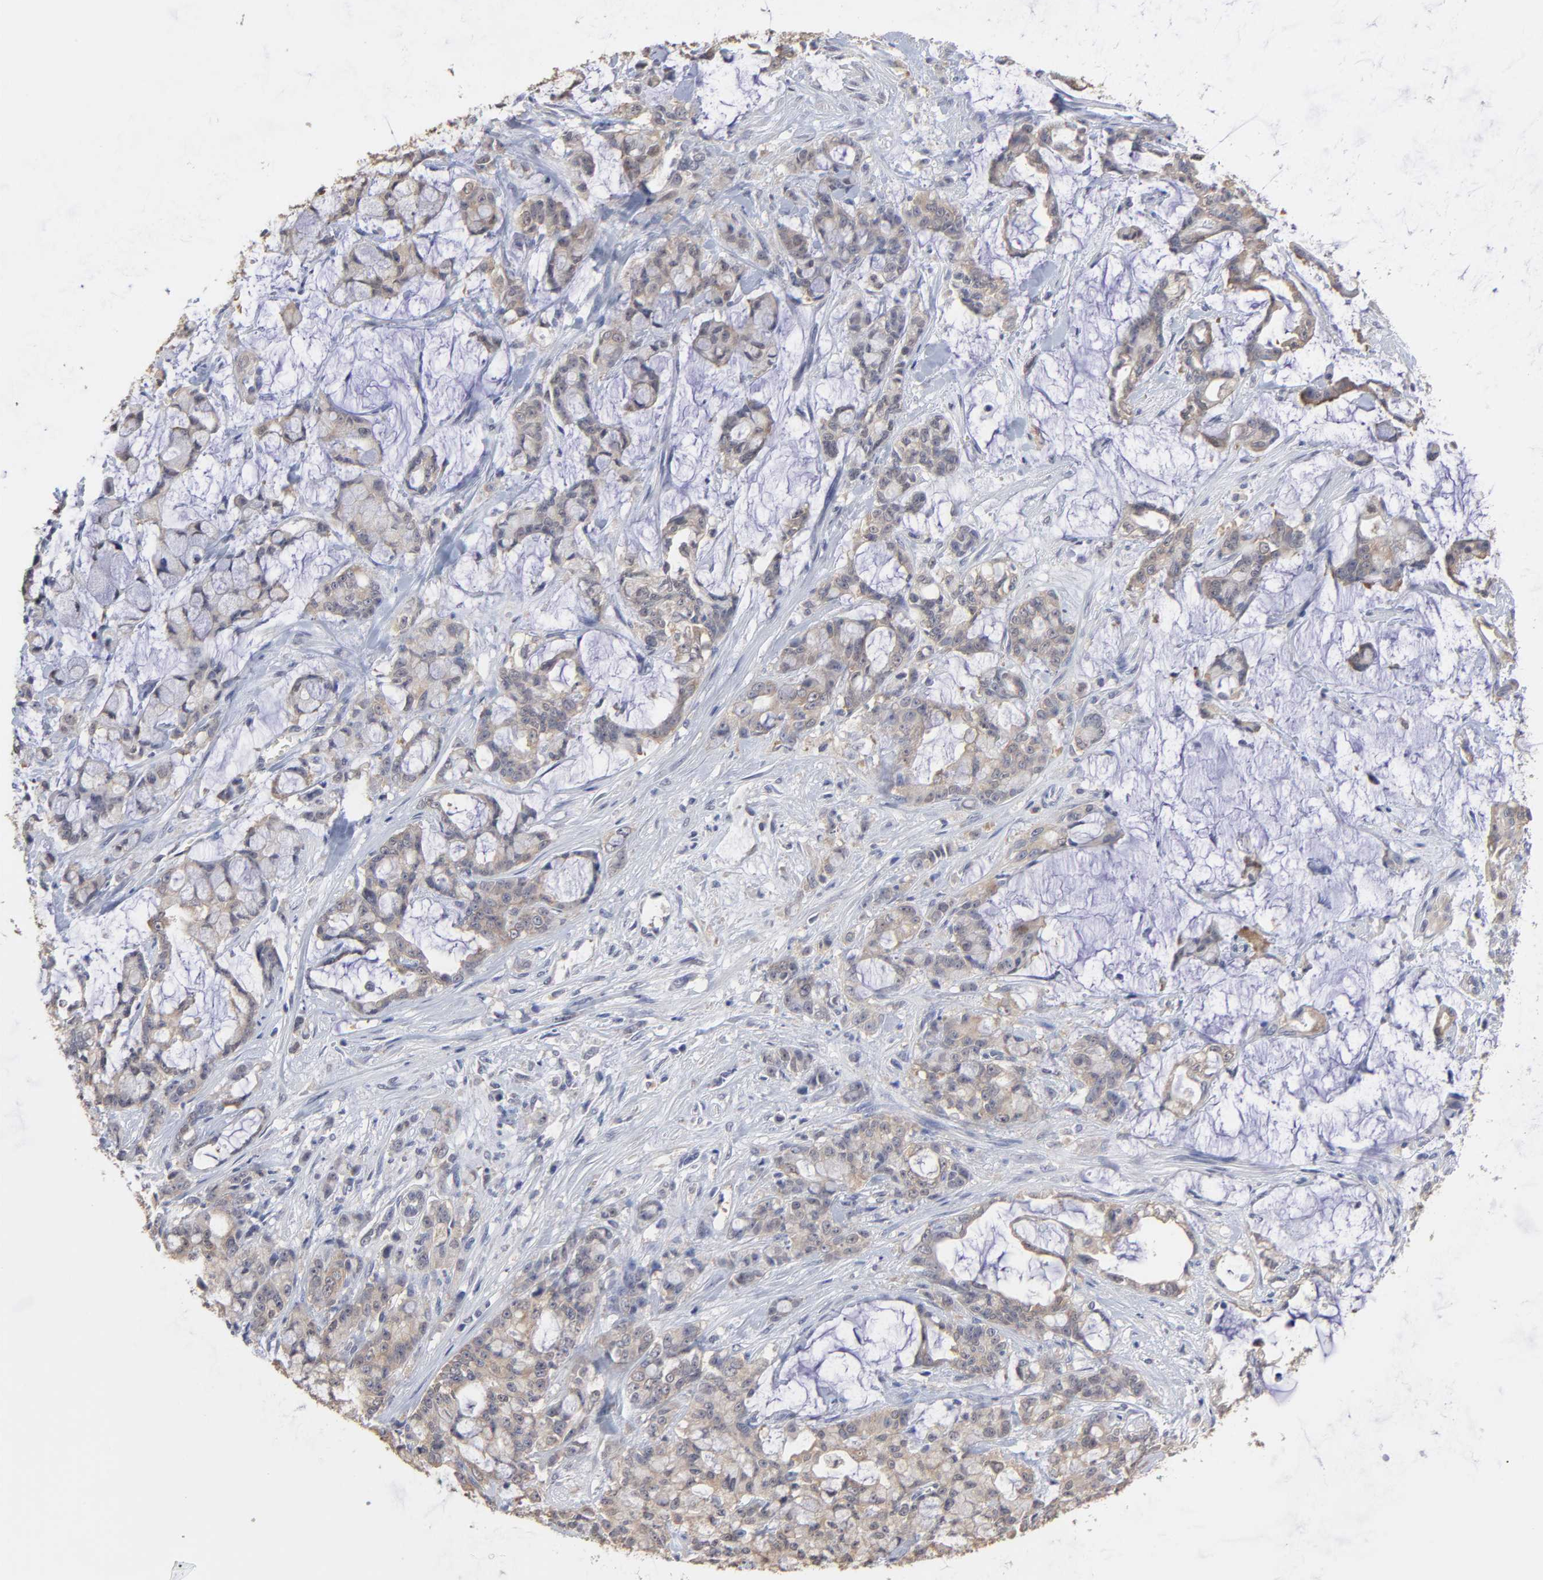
{"staining": {"intensity": "weak", "quantity": "25%-75%", "location": "cytoplasmic/membranous"}, "tissue": "pancreatic cancer", "cell_type": "Tumor cells", "image_type": "cancer", "snomed": [{"axis": "morphology", "description": "Adenocarcinoma, NOS"}, {"axis": "topography", "description": "Pancreas"}], "caption": "Tumor cells show low levels of weak cytoplasmic/membranous expression in approximately 25%-75% of cells in human pancreatic cancer (adenocarcinoma).", "gene": "CCT2", "patient": {"sex": "female", "age": 73}}